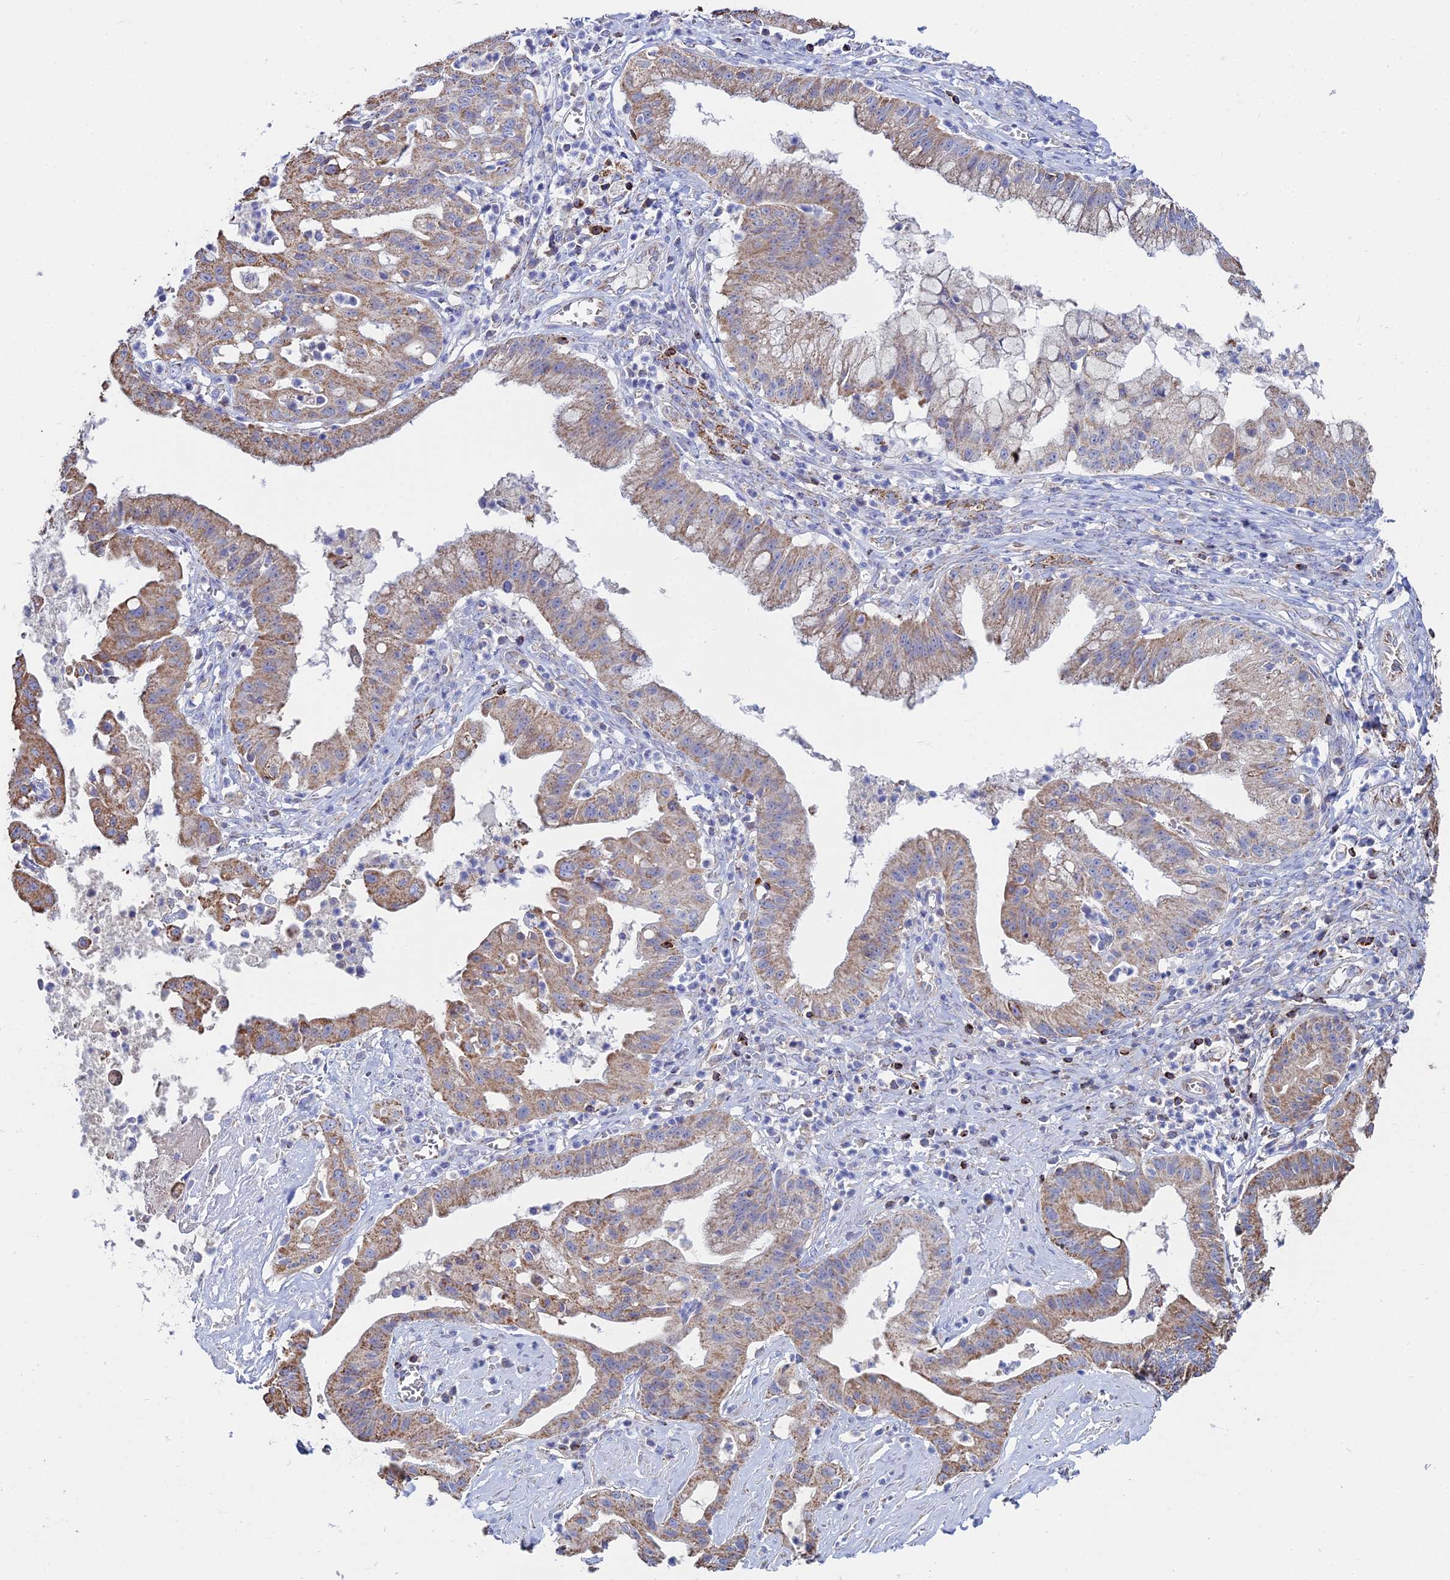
{"staining": {"intensity": "moderate", "quantity": ">75%", "location": "cytoplasmic/membranous"}, "tissue": "ovarian cancer", "cell_type": "Tumor cells", "image_type": "cancer", "snomed": [{"axis": "morphology", "description": "Cystadenocarcinoma, mucinous, NOS"}, {"axis": "topography", "description": "Ovary"}], "caption": "The micrograph displays immunohistochemical staining of mucinous cystadenocarcinoma (ovarian). There is moderate cytoplasmic/membranous expression is present in approximately >75% of tumor cells.", "gene": "SPOCK2", "patient": {"sex": "female", "age": 70}}